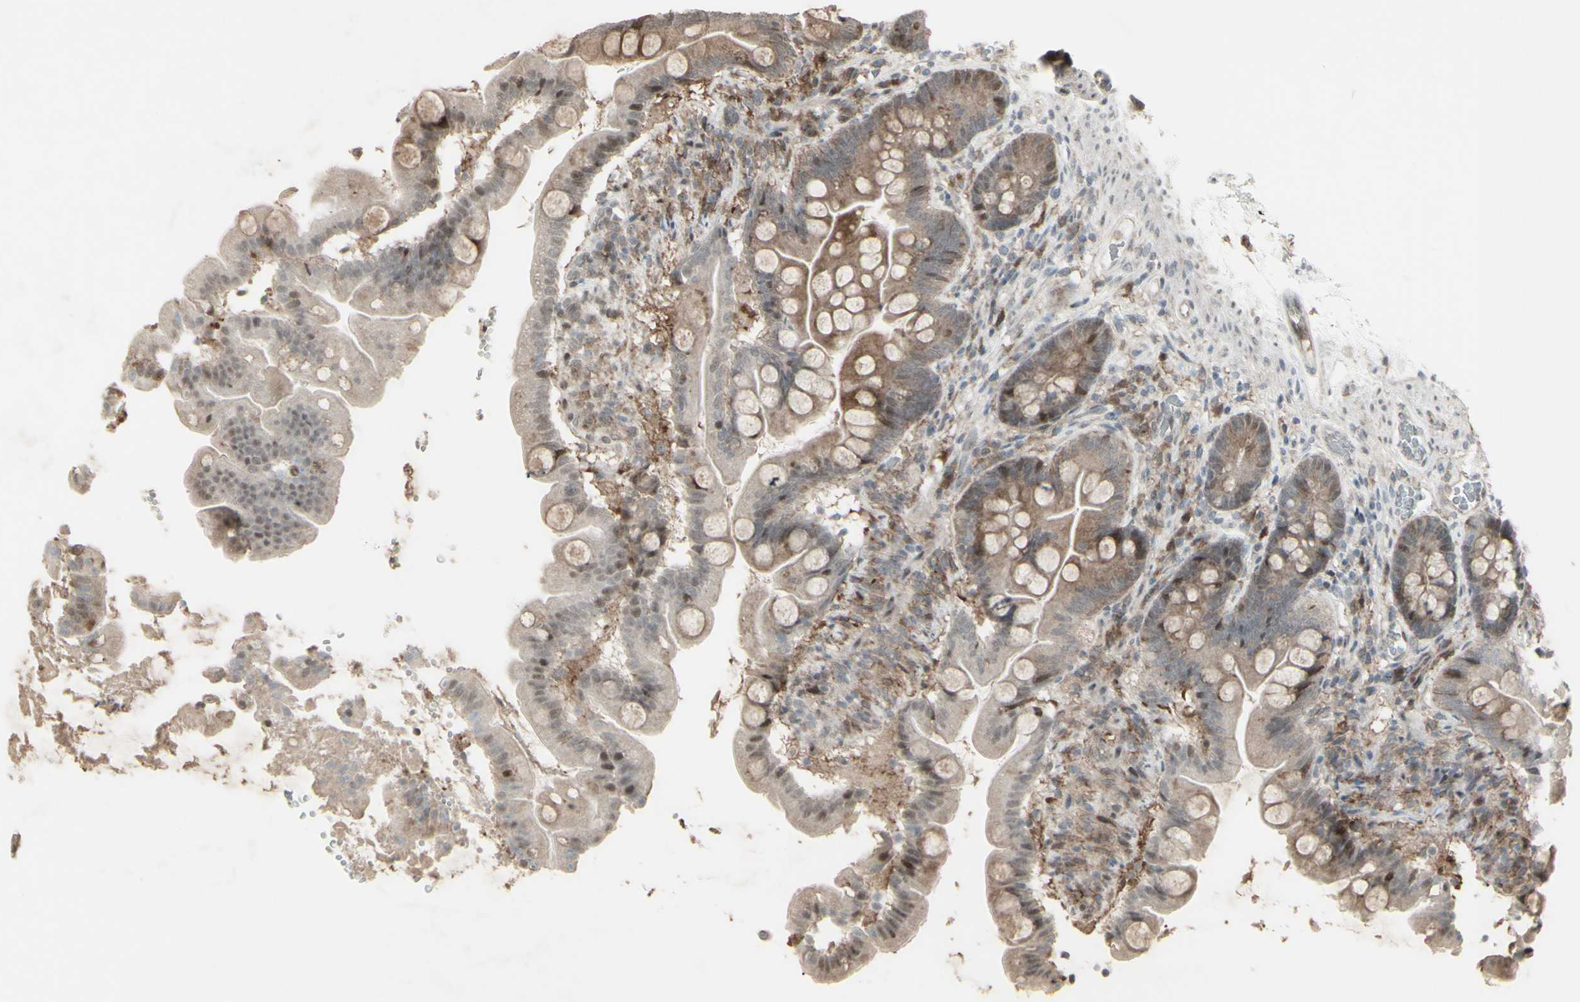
{"staining": {"intensity": "moderate", "quantity": ">75%", "location": "cytoplasmic/membranous"}, "tissue": "small intestine", "cell_type": "Glandular cells", "image_type": "normal", "snomed": [{"axis": "morphology", "description": "Normal tissue, NOS"}, {"axis": "topography", "description": "Small intestine"}], "caption": "This image displays unremarkable small intestine stained with immunohistochemistry to label a protein in brown. The cytoplasmic/membranous of glandular cells show moderate positivity for the protein. Nuclei are counter-stained blue.", "gene": "CD33", "patient": {"sex": "female", "age": 56}}